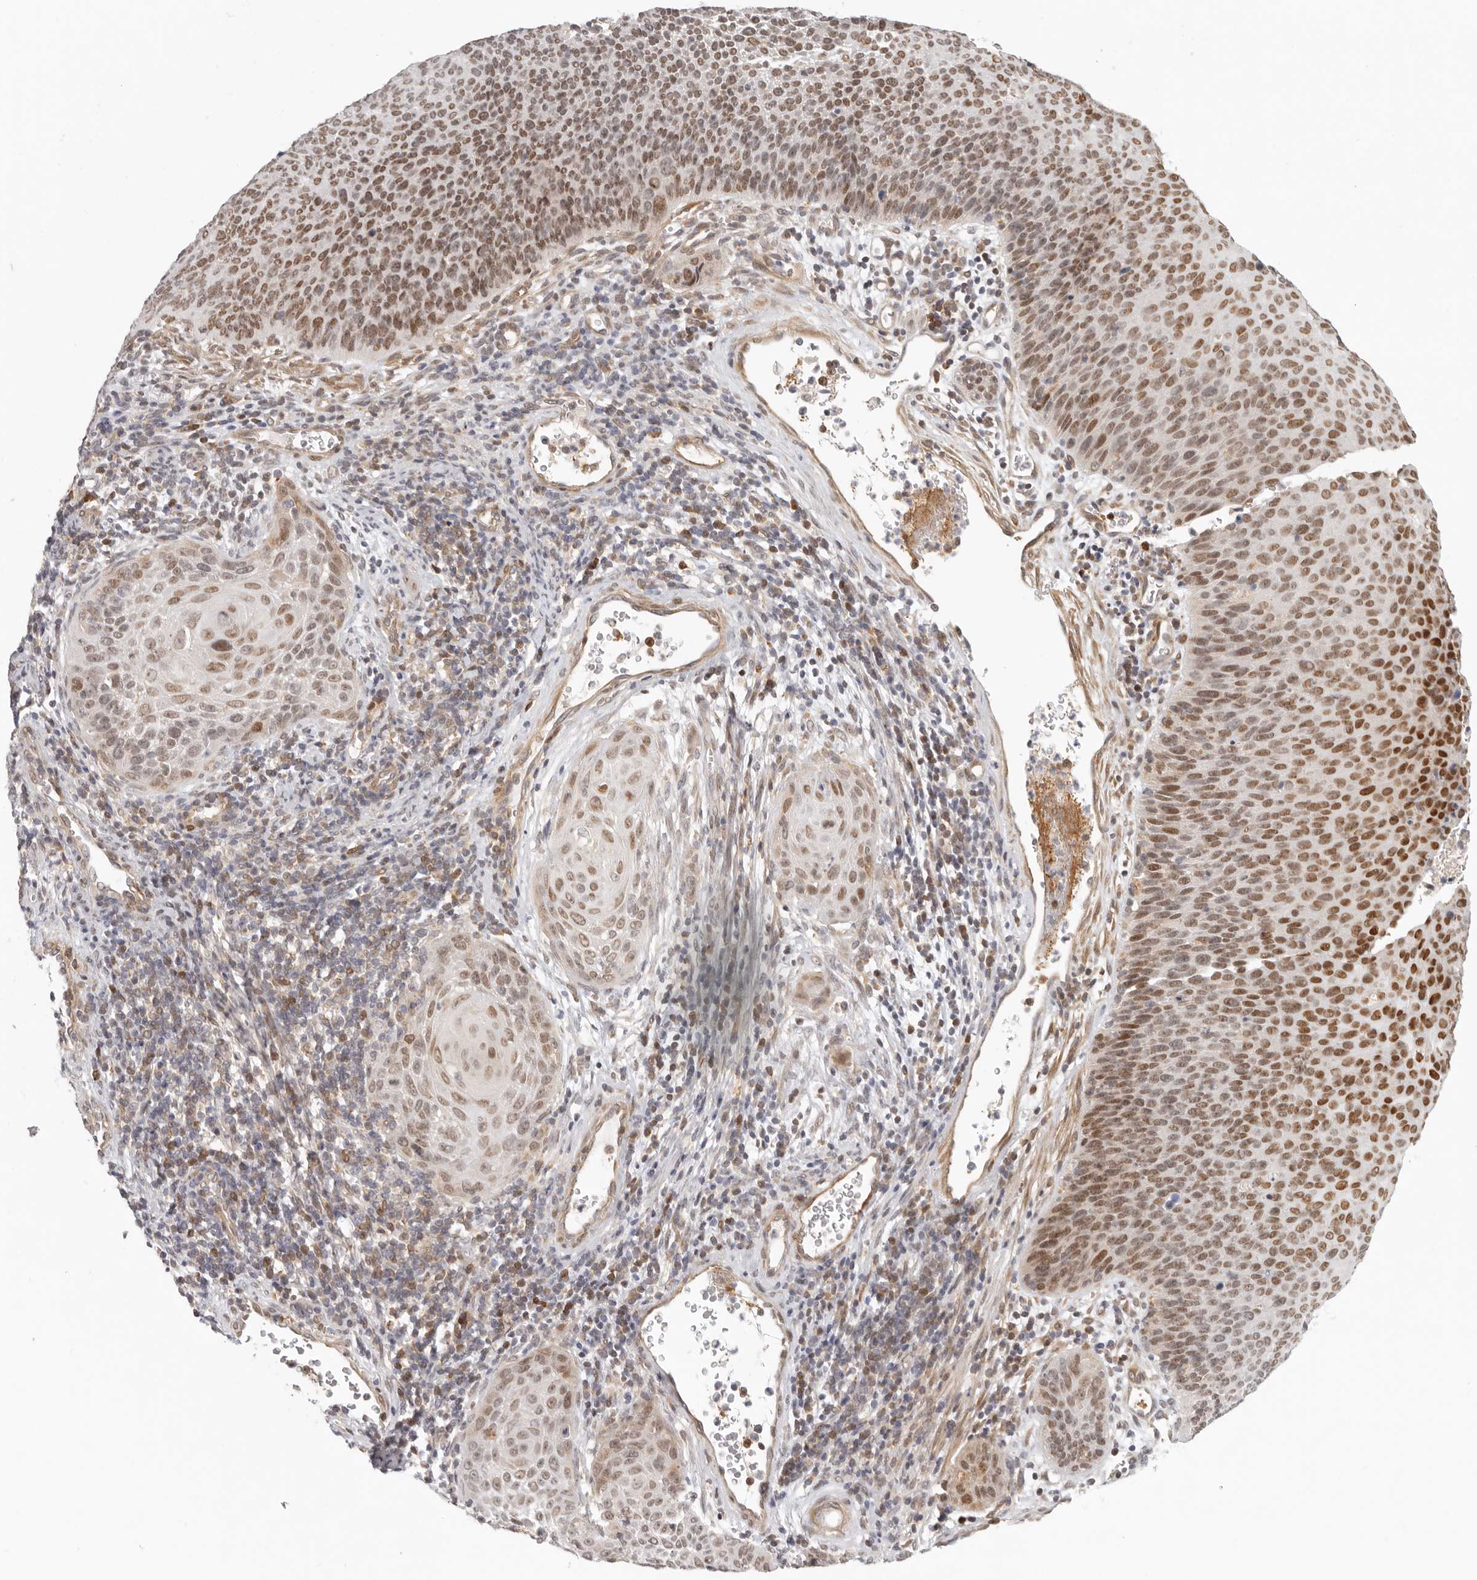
{"staining": {"intensity": "moderate", "quantity": ">75%", "location": "nuclear"}, "tissue": "cervical cancer", "cell_type": "Tumor cells", "image_type": "cancer", "snomed": [{"axis": "morphology", "description": "Squamous cell carcinoma, NOS"}, {"axis": "topography", "description": "Cervix"}], "caption": "IHC of human cervical squamous cell carcinoma shows medium levels of moderate nuclear positivity in approximately >75% of tumor cells. (DAB IHC with brightfield microscopy, high magnification).", "gene": "AHDC1", "patient": {"sex": "female", "age": 55}}